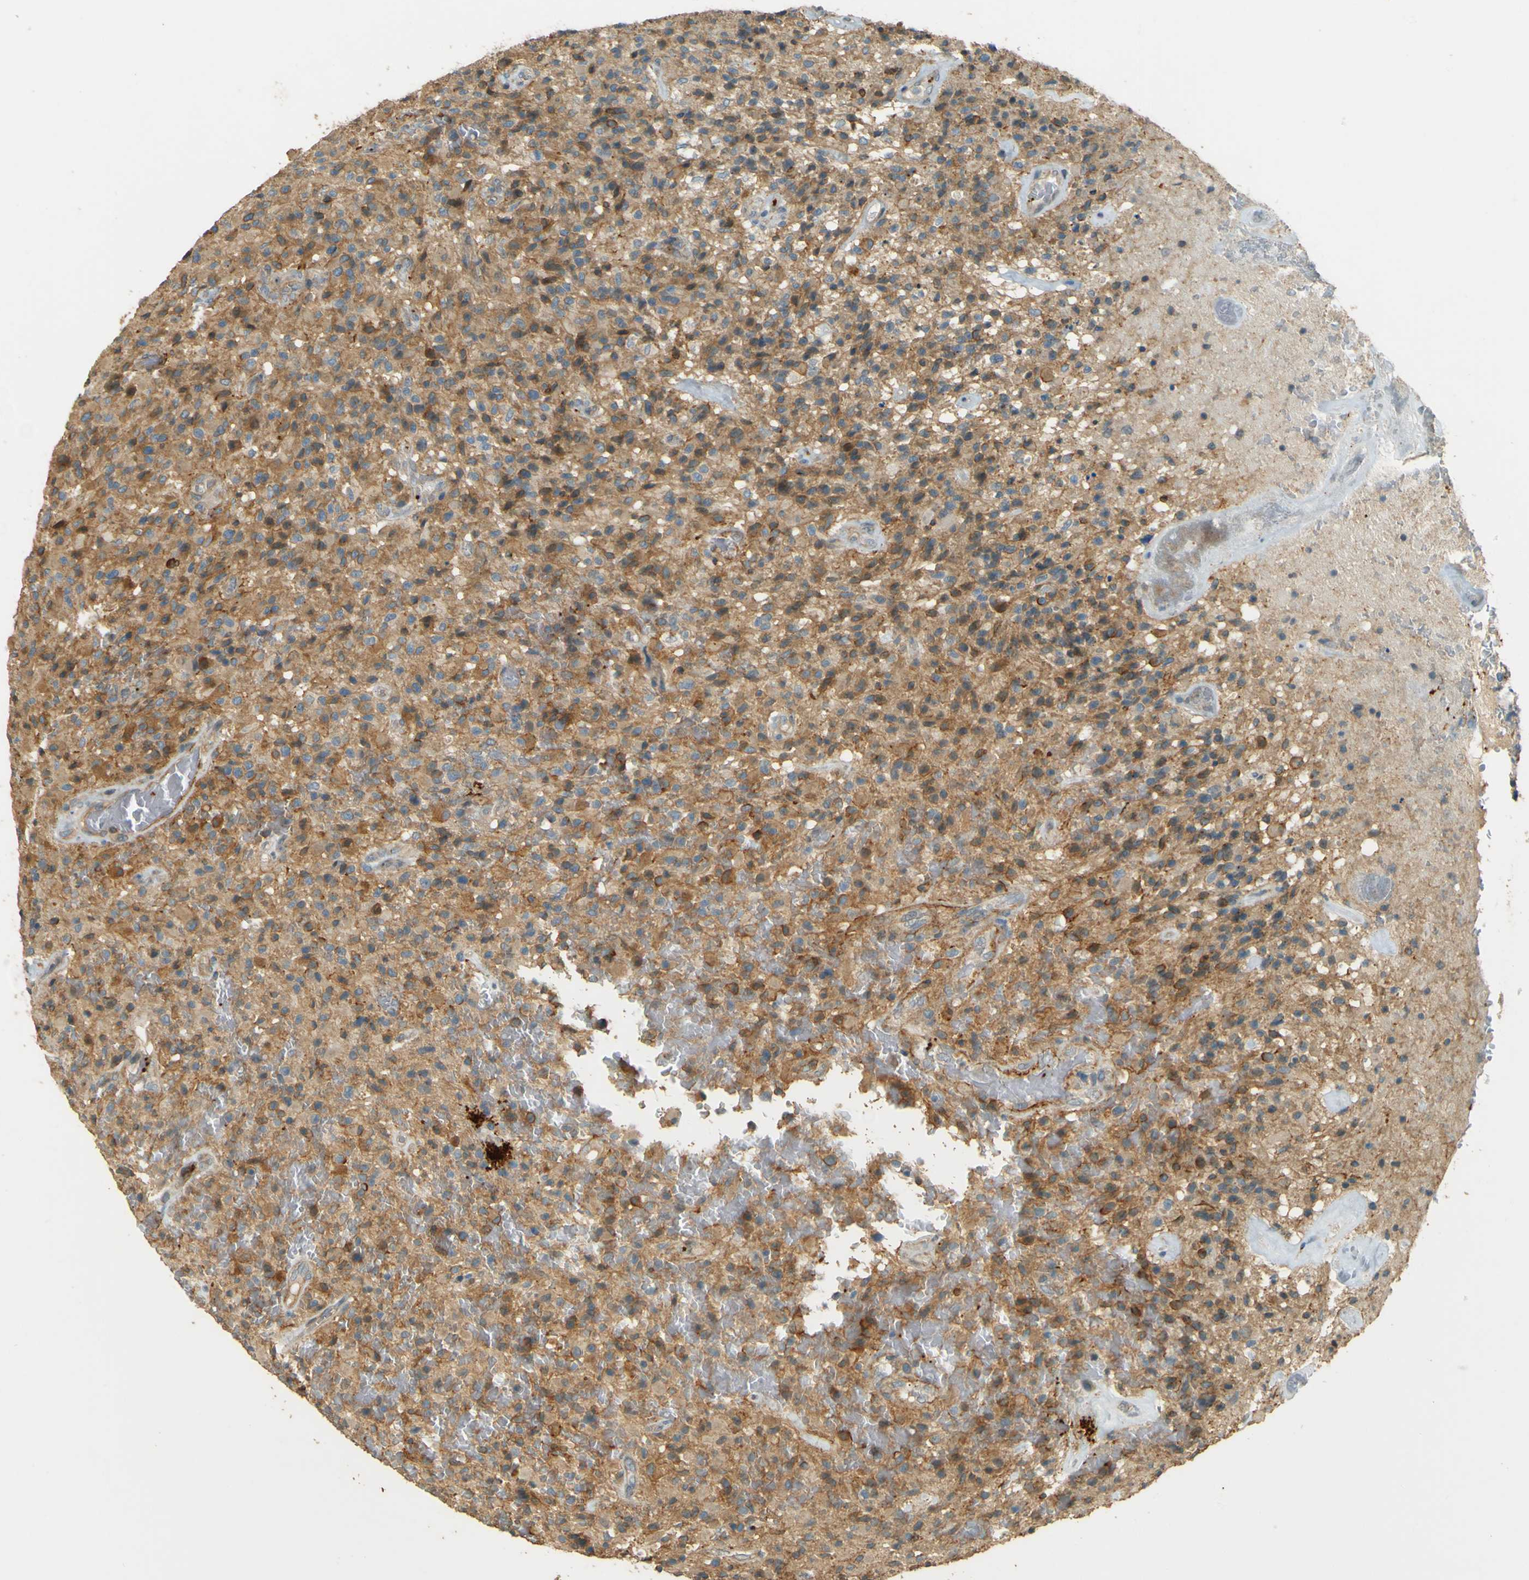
{"staining": {"intensity": "moderate", "quantity": ">75%", "location": "cytoplasmic/membranous"}, "tissue": "glioma", "cell_type": "Tumor cells", "image_type": "cancer", "snomed": [{"axis": "morphology", "description": "Glioma, malignant, High grade"}, {"axis": "topography", "description": "Brain"}], "caption": "Immunohistochemical staining of human glioma displays medium levels of moderate cytoplasmic/membranous protein staining in about >75% of tumor cells. Using DAB (3,3'-diaminobenzidine) (brown) and hematoxylin (blue) stains, captured at high magnification using brightfield microscopy.", "gene": "NEXN", "patient": {"sex": "male", "age": 71}}